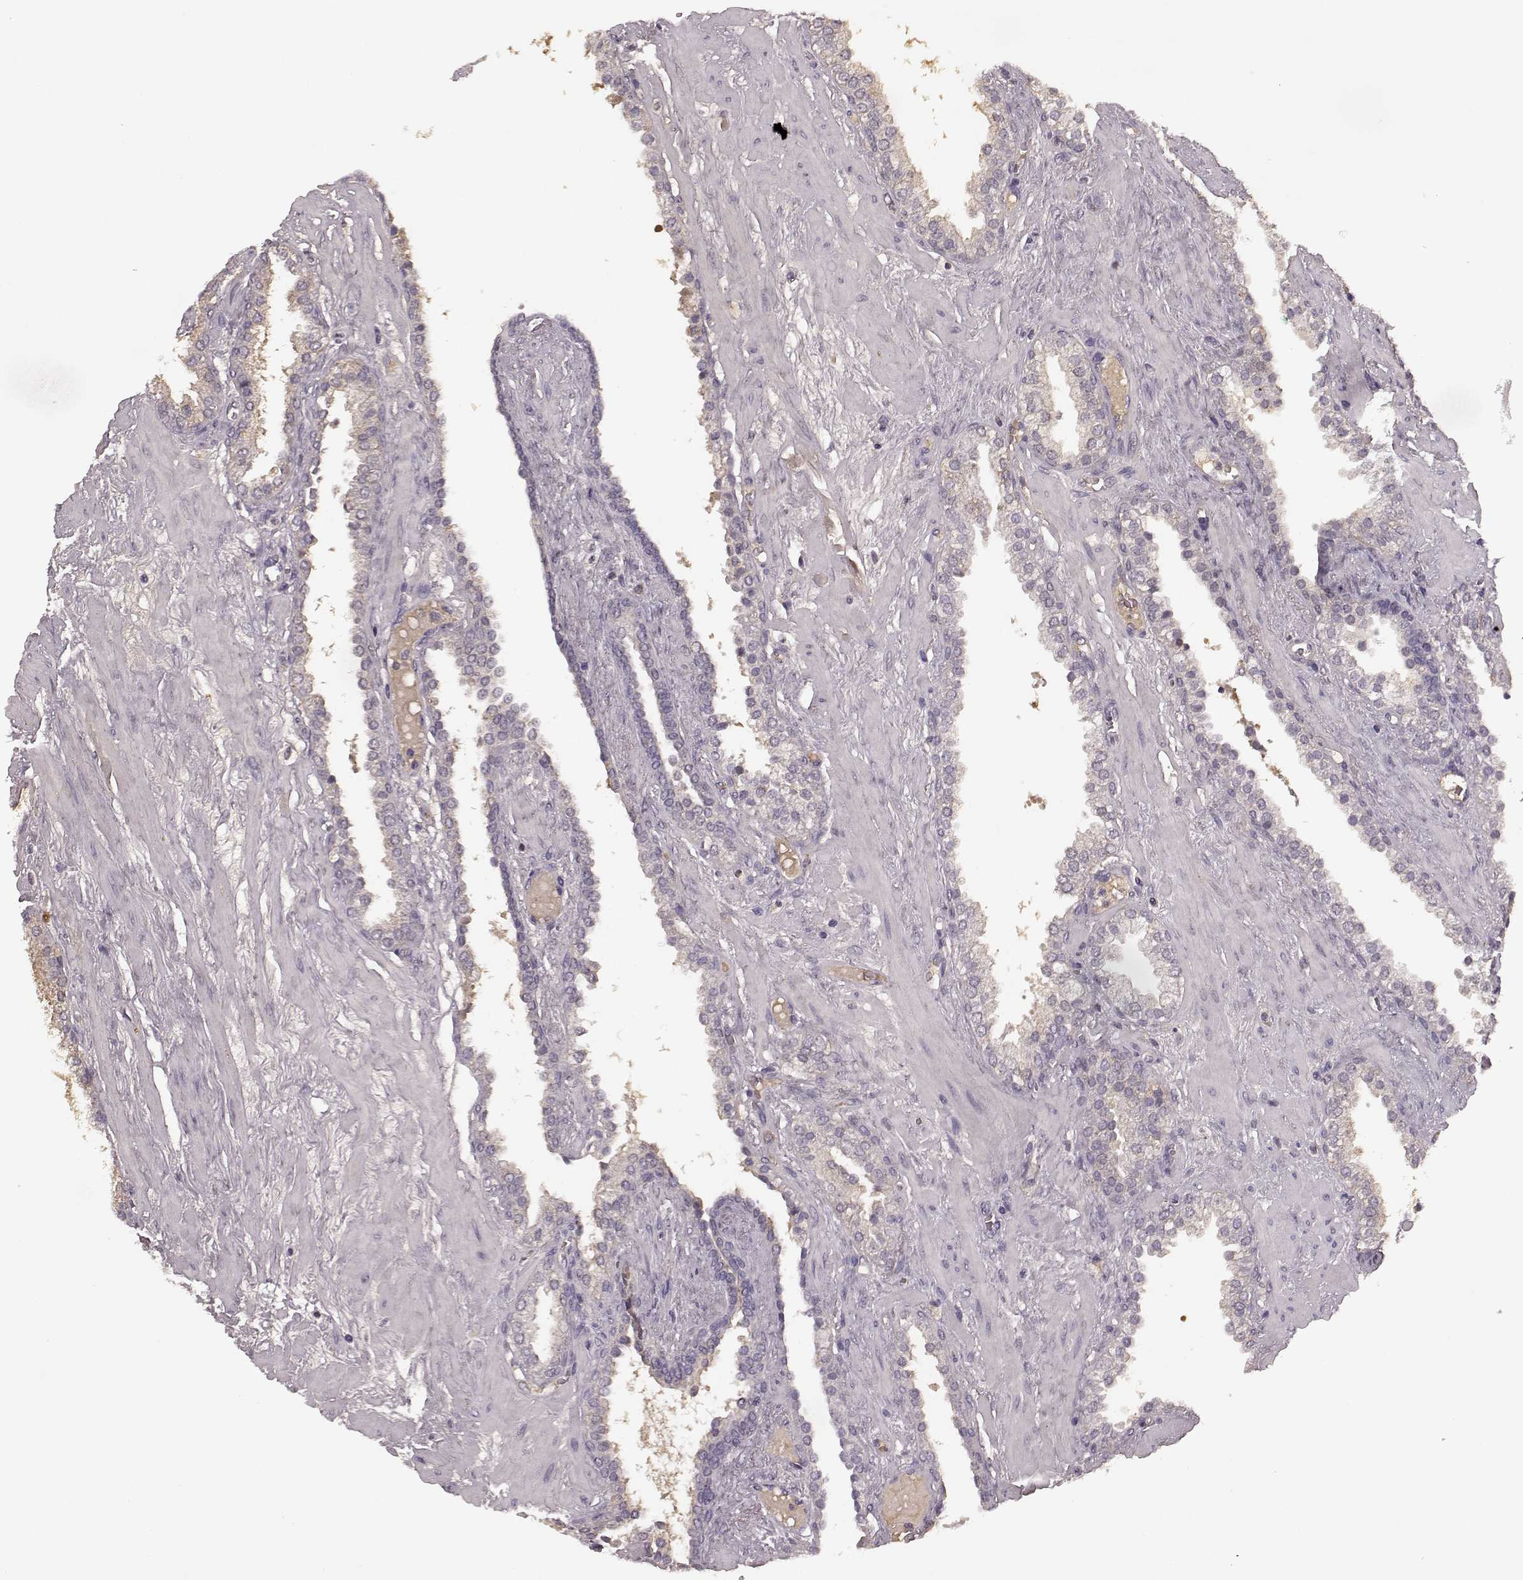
{"staining": {"intensity": "negative", "quantity": "none", "location": "none"}, "tissue": "prostate cancer", "cell_type": "Tumor cells", "image_type": "cancer", "snomed": [{"axis": "morphology", "description": "Adenocarcinoma, Low grade"}, {"axis": "topography", "description": "Prostate"}], "caption": "This is a micrograph of immunohistochemistry (IHC) staining of prostate low-grade adenocarcinoma, which shows no staining in tumor cells.", "gene": "NRL", "patient": {"sex": "male", "age": 62}}